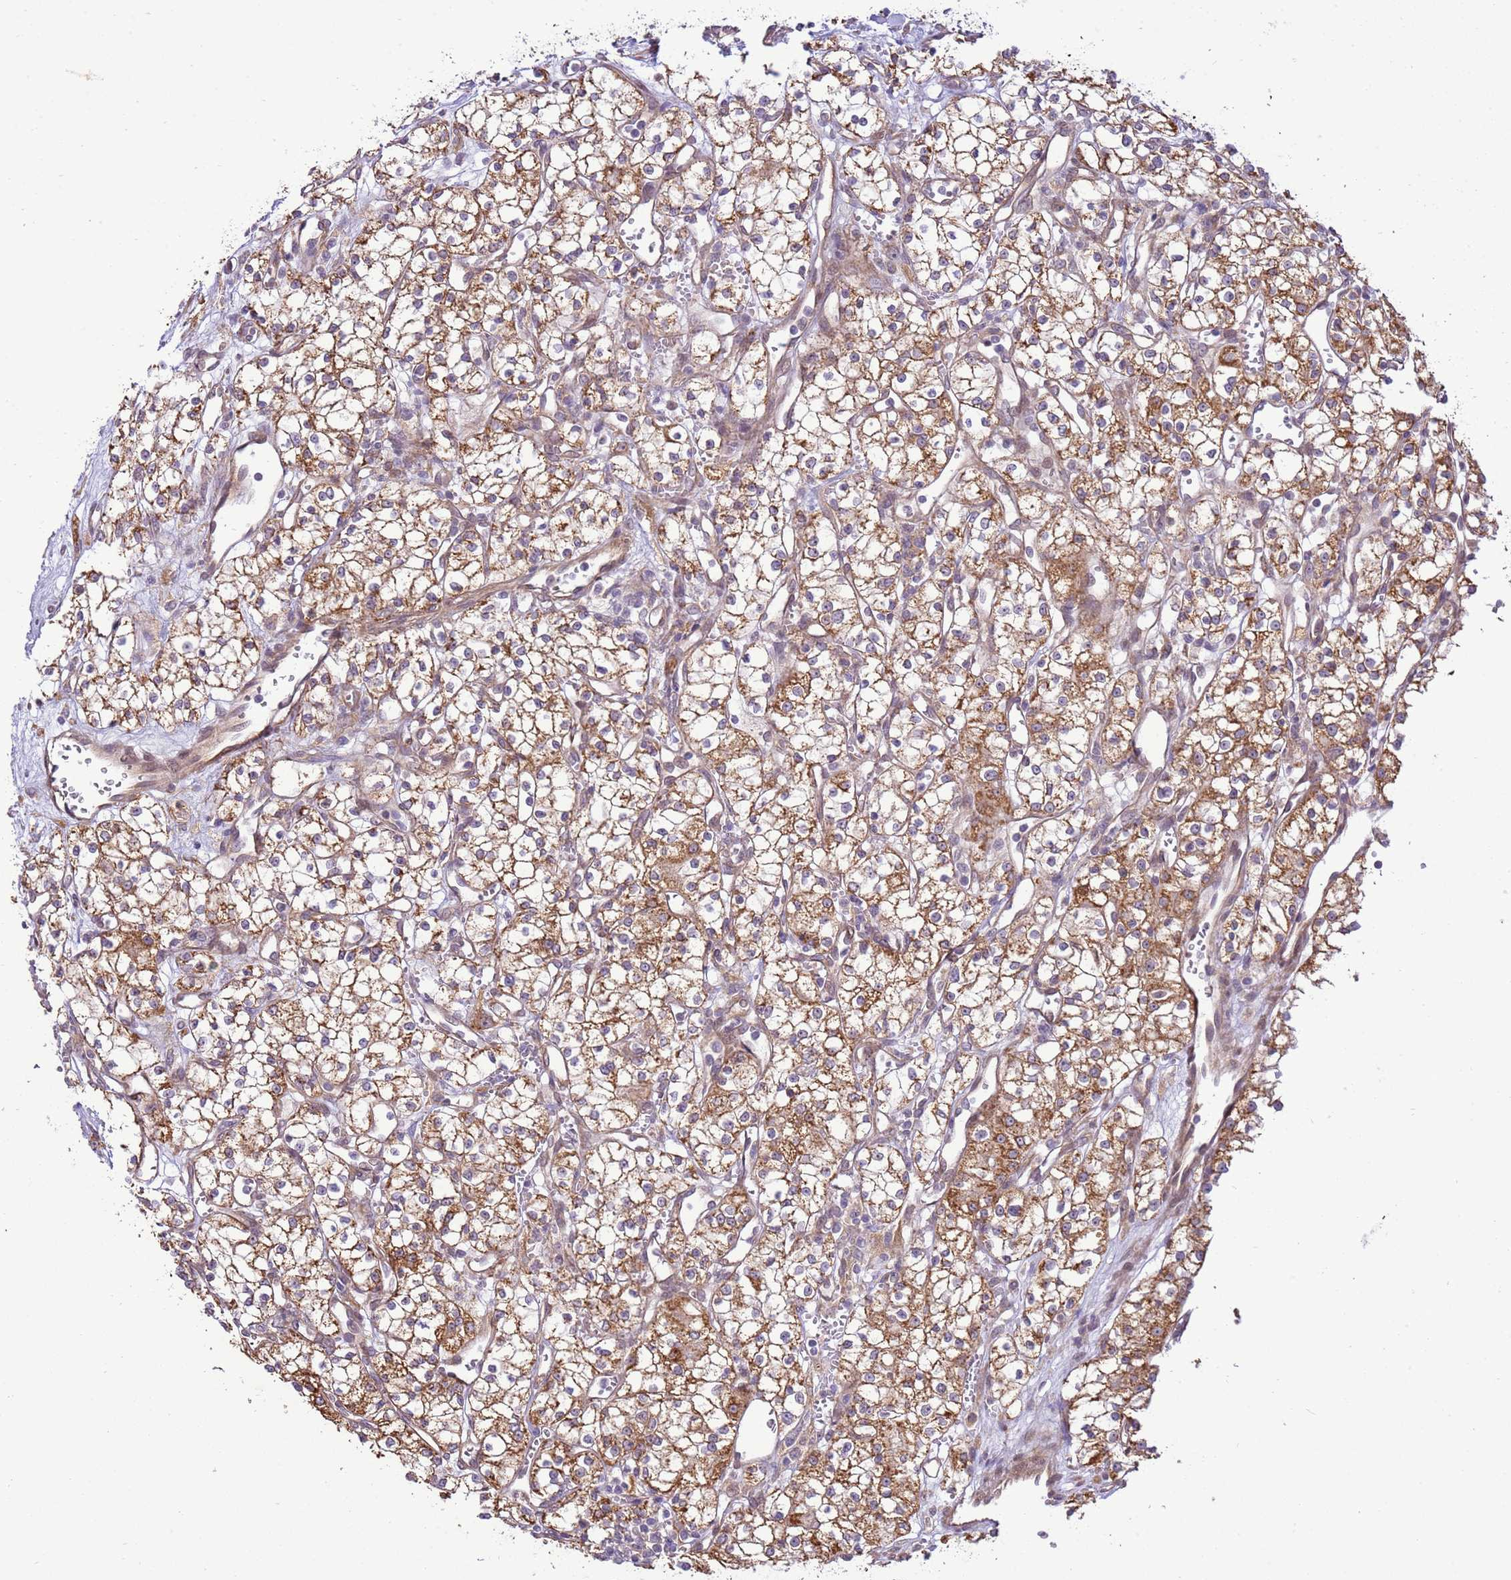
{"staining": {"intensity": "moderate", "quantity": ">75%", "location": "cytoplasmic/membranous"}, "tissue": "renal cancer", "cell_type": "Tumor cells", "image_type": "cancer", "snomed": [{"axis": "morphology", "description": "Adenocarcinoma, NOS"}, {"axis": "topography", "description": "Kidney"}], "caption": "Protein staining of renal cancer (adenocarcinoma) tissue exhibits moderate cytoplasmic/membranous expression in approximately >75% of tumor cells.", "gene": "SCARA3", "patient": {"sex": "male", "age": 59}}